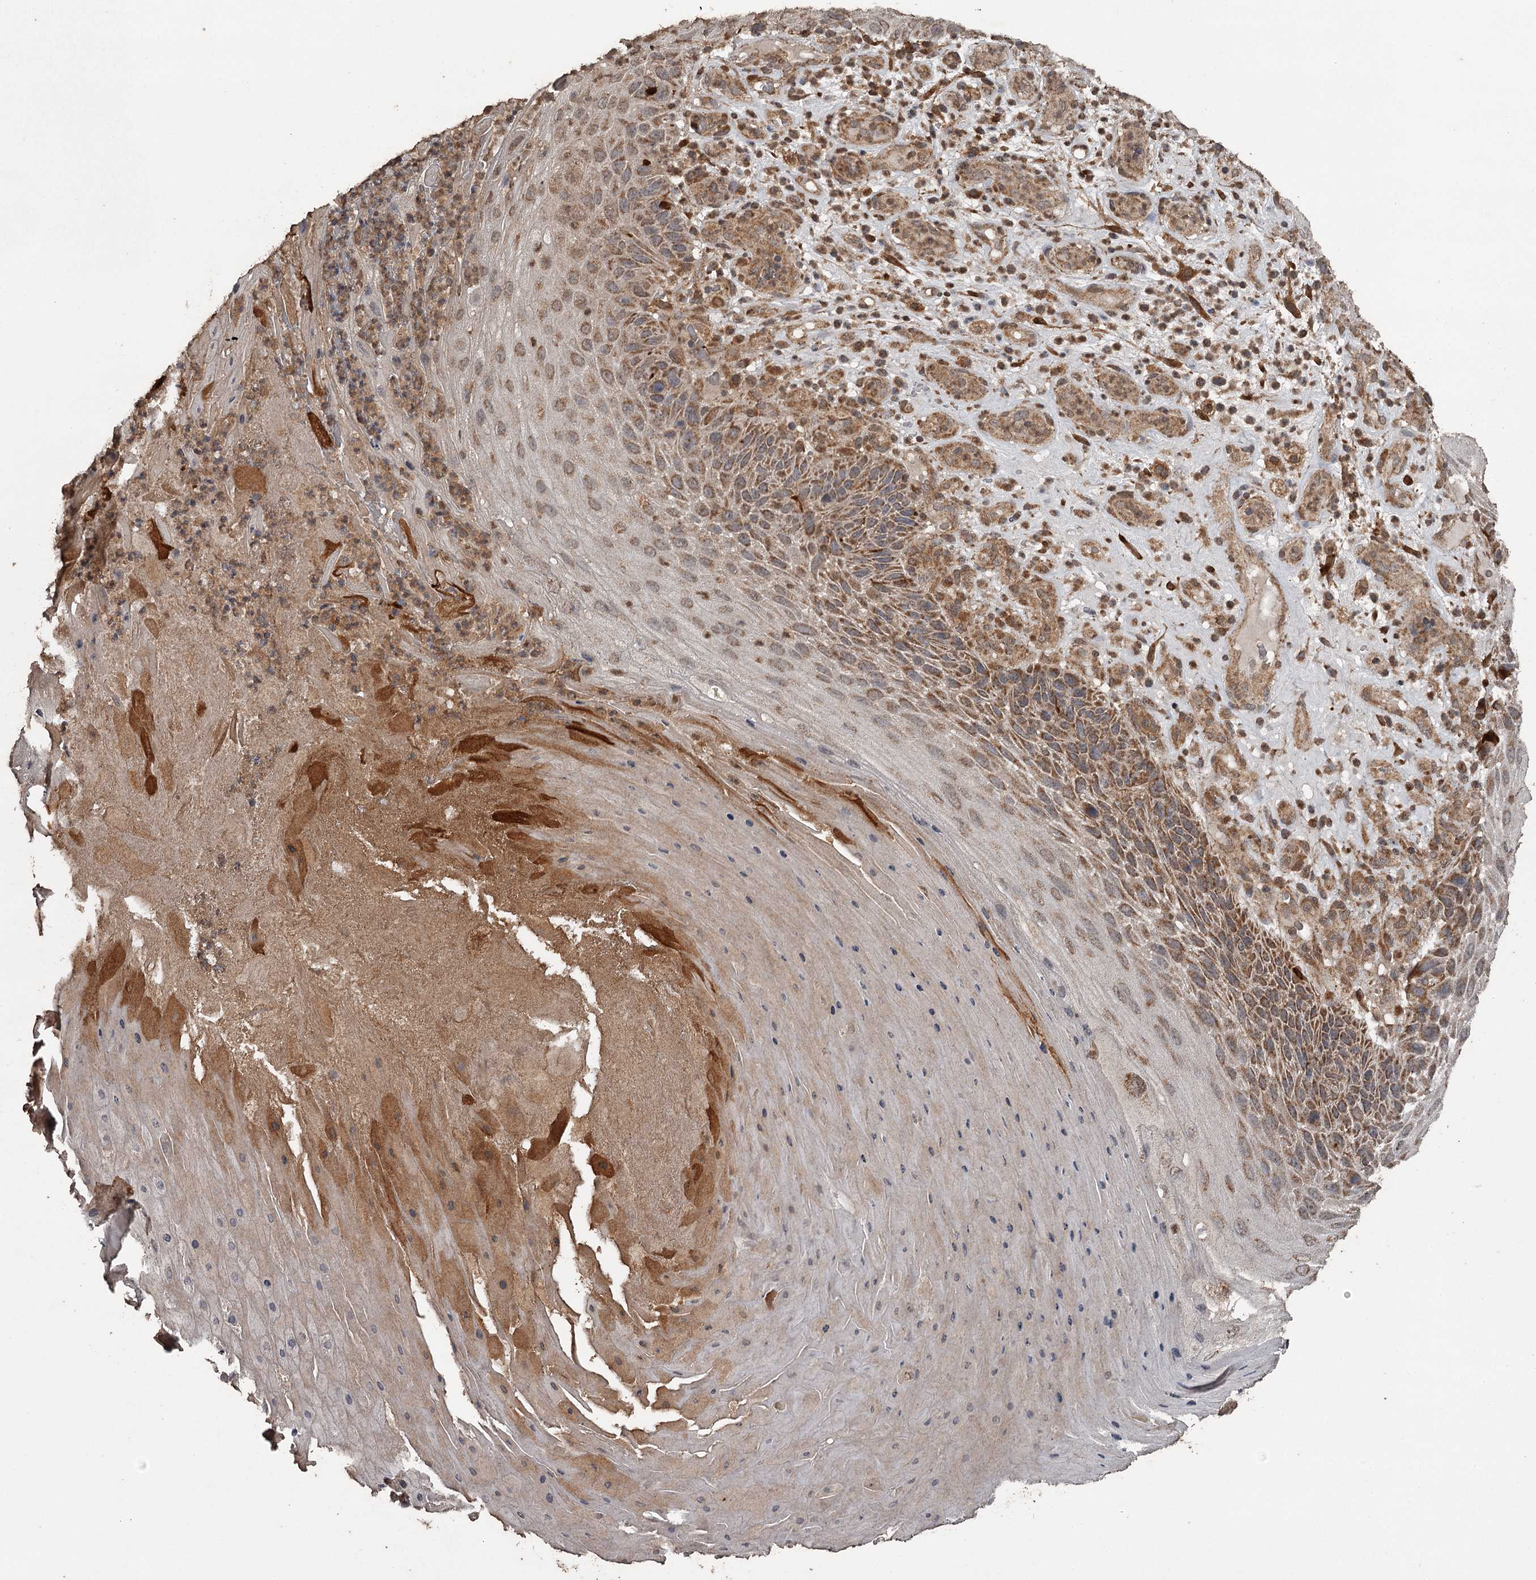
{"staining": {"intensity": "moderate", "quantity": ">75%", "location": "cytoplasmic/membranous"}, "tissue": "skin cancer", "cell_type": "Tumor cells", "image_type": "cancer", "snomed": [{"axis": "morphology", "description": "Squamous cell carcinoma, NOS"}, {"axis": "topography", "description": "Skin"}], "caption": "A brown stain highlights moderate cytoplasmic/membranous positivity of a protein in human skin squamous cell carcinoma tumor cells.", "gene": "WIPI1", "patient": {"sex": "female", "age": 88}}